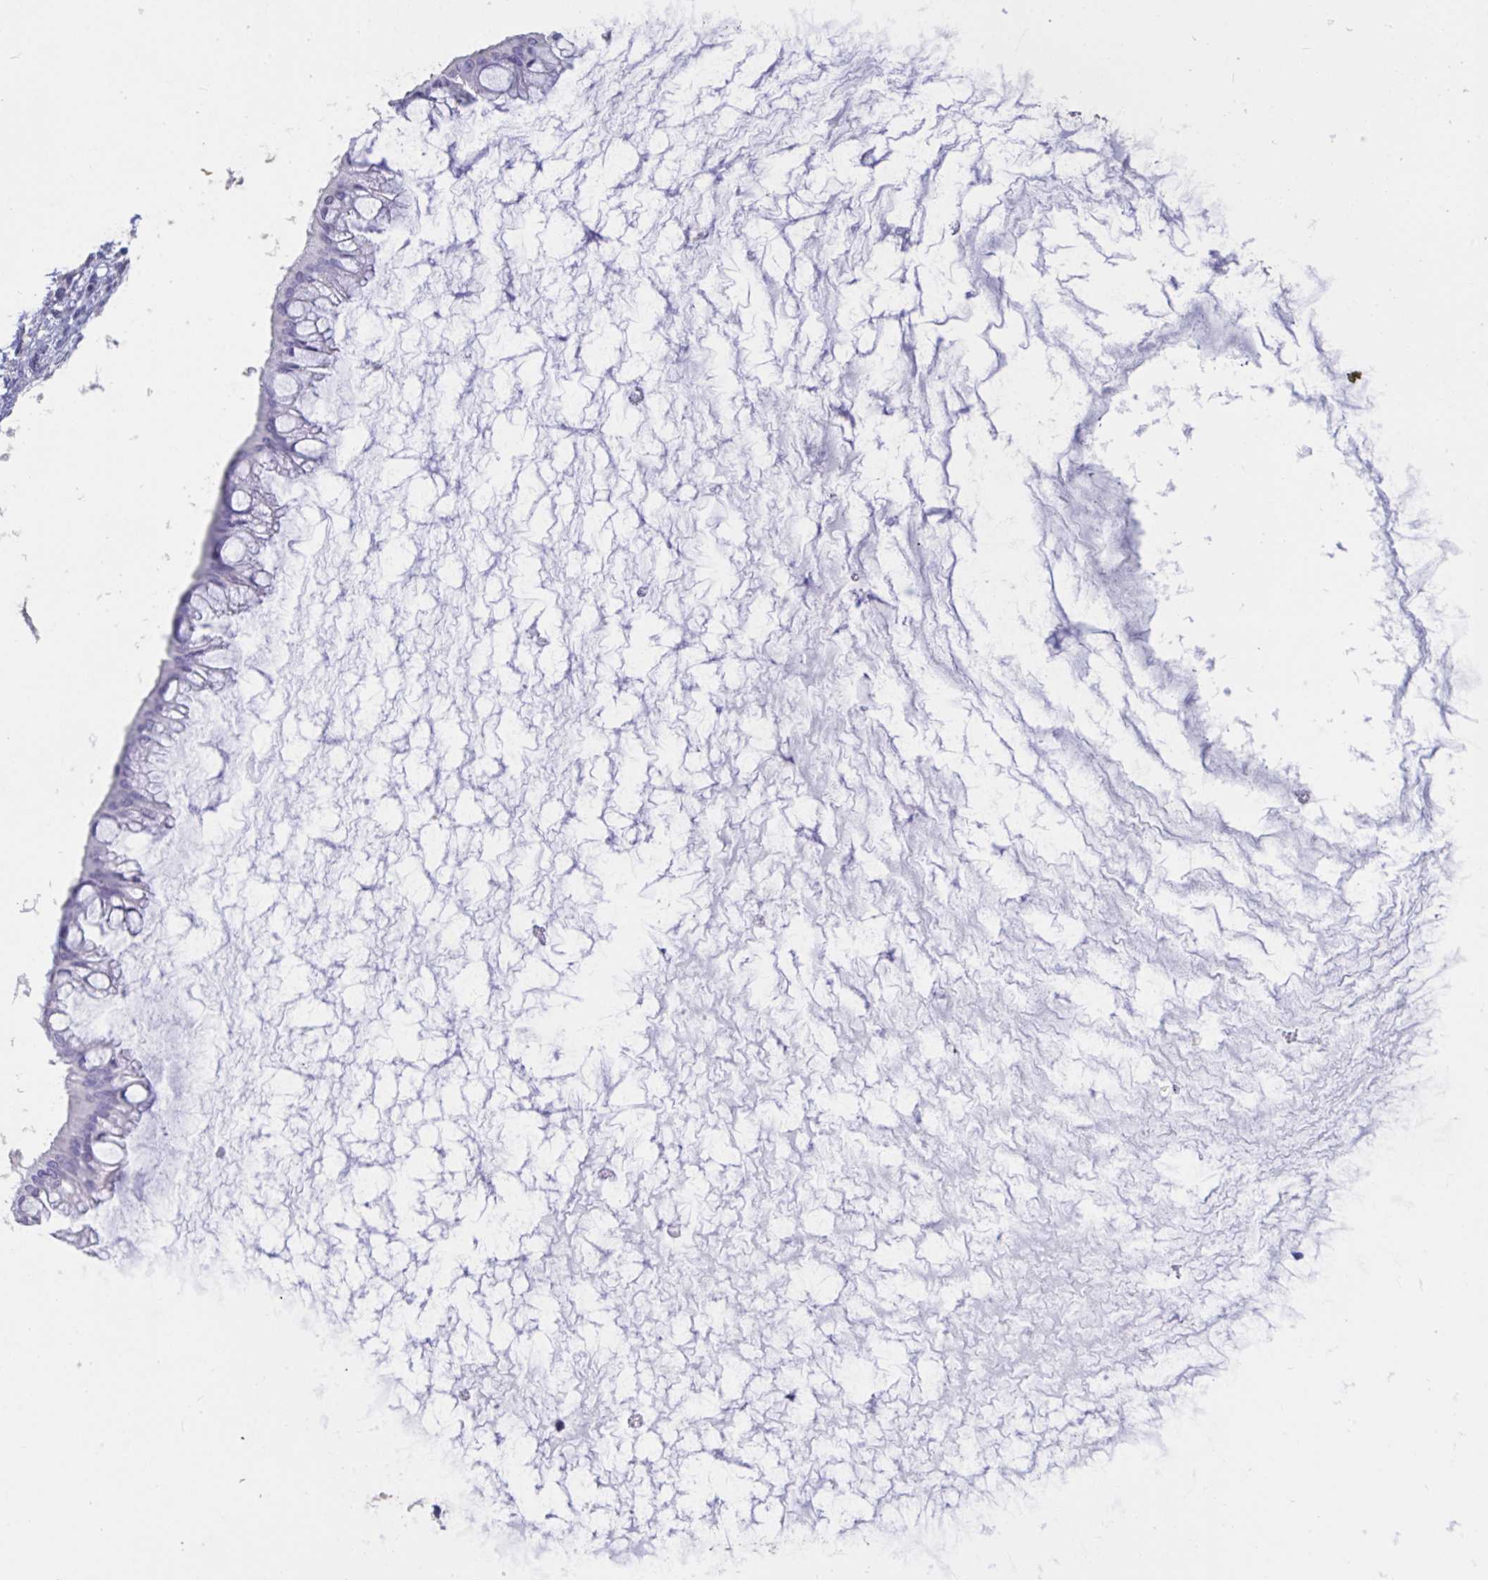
{"staining": {"intensity": "negative", "quantity": "none", "location": "none"}, "tissue": "ovarian cancer", "cell_type": "Tumor cells", "image_type": "cancer", "snomed": [{"axis": "morphology", "description": "Cystadenocarcinoma, mucinous, NOS"}, {"axis": "topography", "description": "Ovary"}], "caption": "Ovarian mucinous cystadenocarcinoma stained for a protein using immunohistochemistry demonstrates no expression tumor cells.", "gene": "TNNC1", "patient": {"sex": "female", "age": 73}}